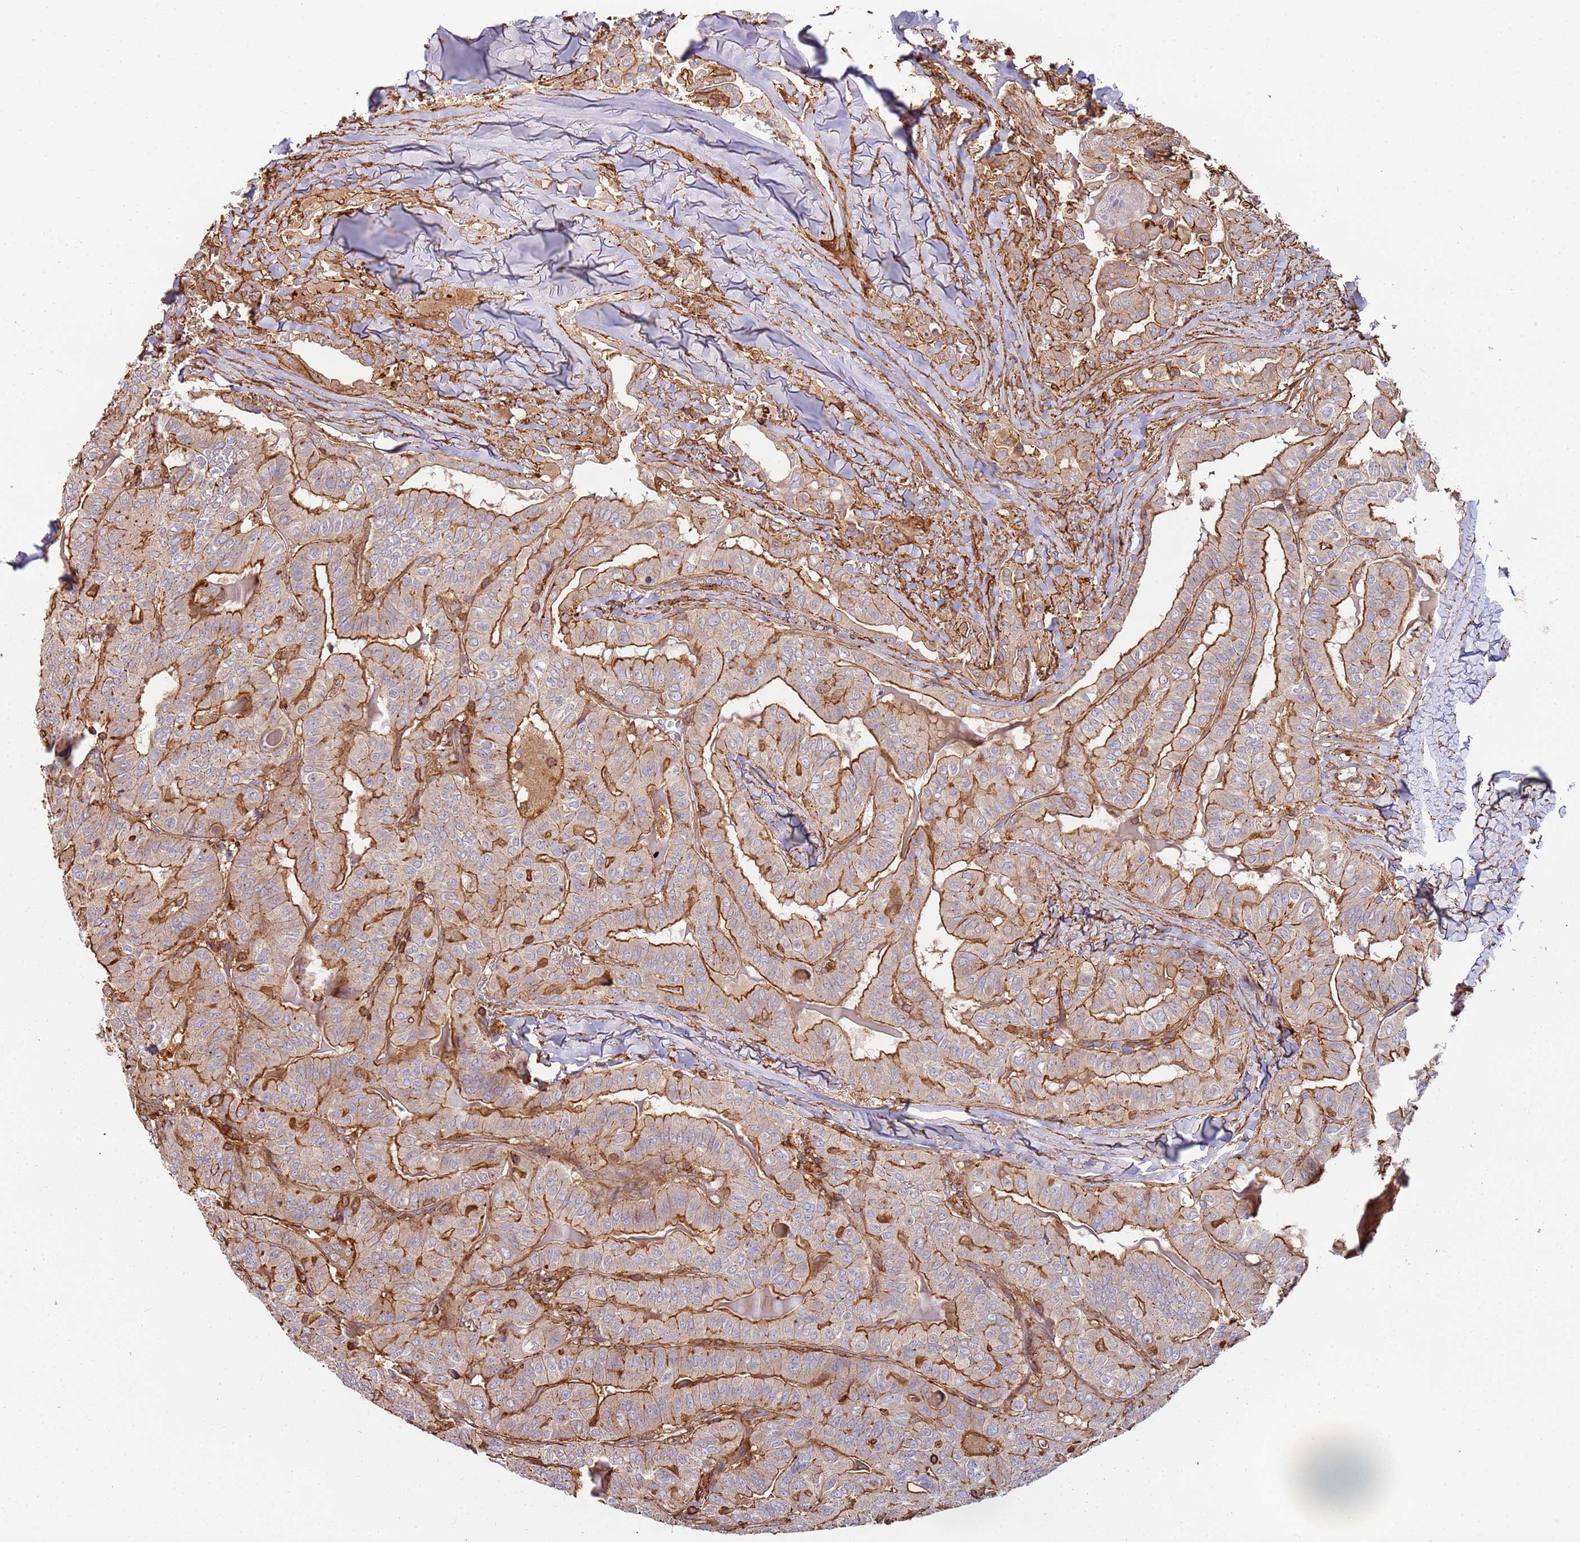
{"staining": {"intensity": "moderate", "quantity": "25%-75%", "location": "cytoplasmic/membranous"}, "tissue": "thyroid cancer", "cell_type": "Tumor cells", "image_type": "cancer", "snomed": [{"axis": "morphology", "description": "Papillary adenocarcinoma, NOS"}, {"axis": "topography", "description": "Thyroid gland"}], "caption": "Protein expression analysis of thyroid cancer demonstrates moderate cytoplasmic/membranous expression in about 25%-75% of tumor cells.", "gene": "CYP2U1", "patient": {"sex": "female", "age": 68}}